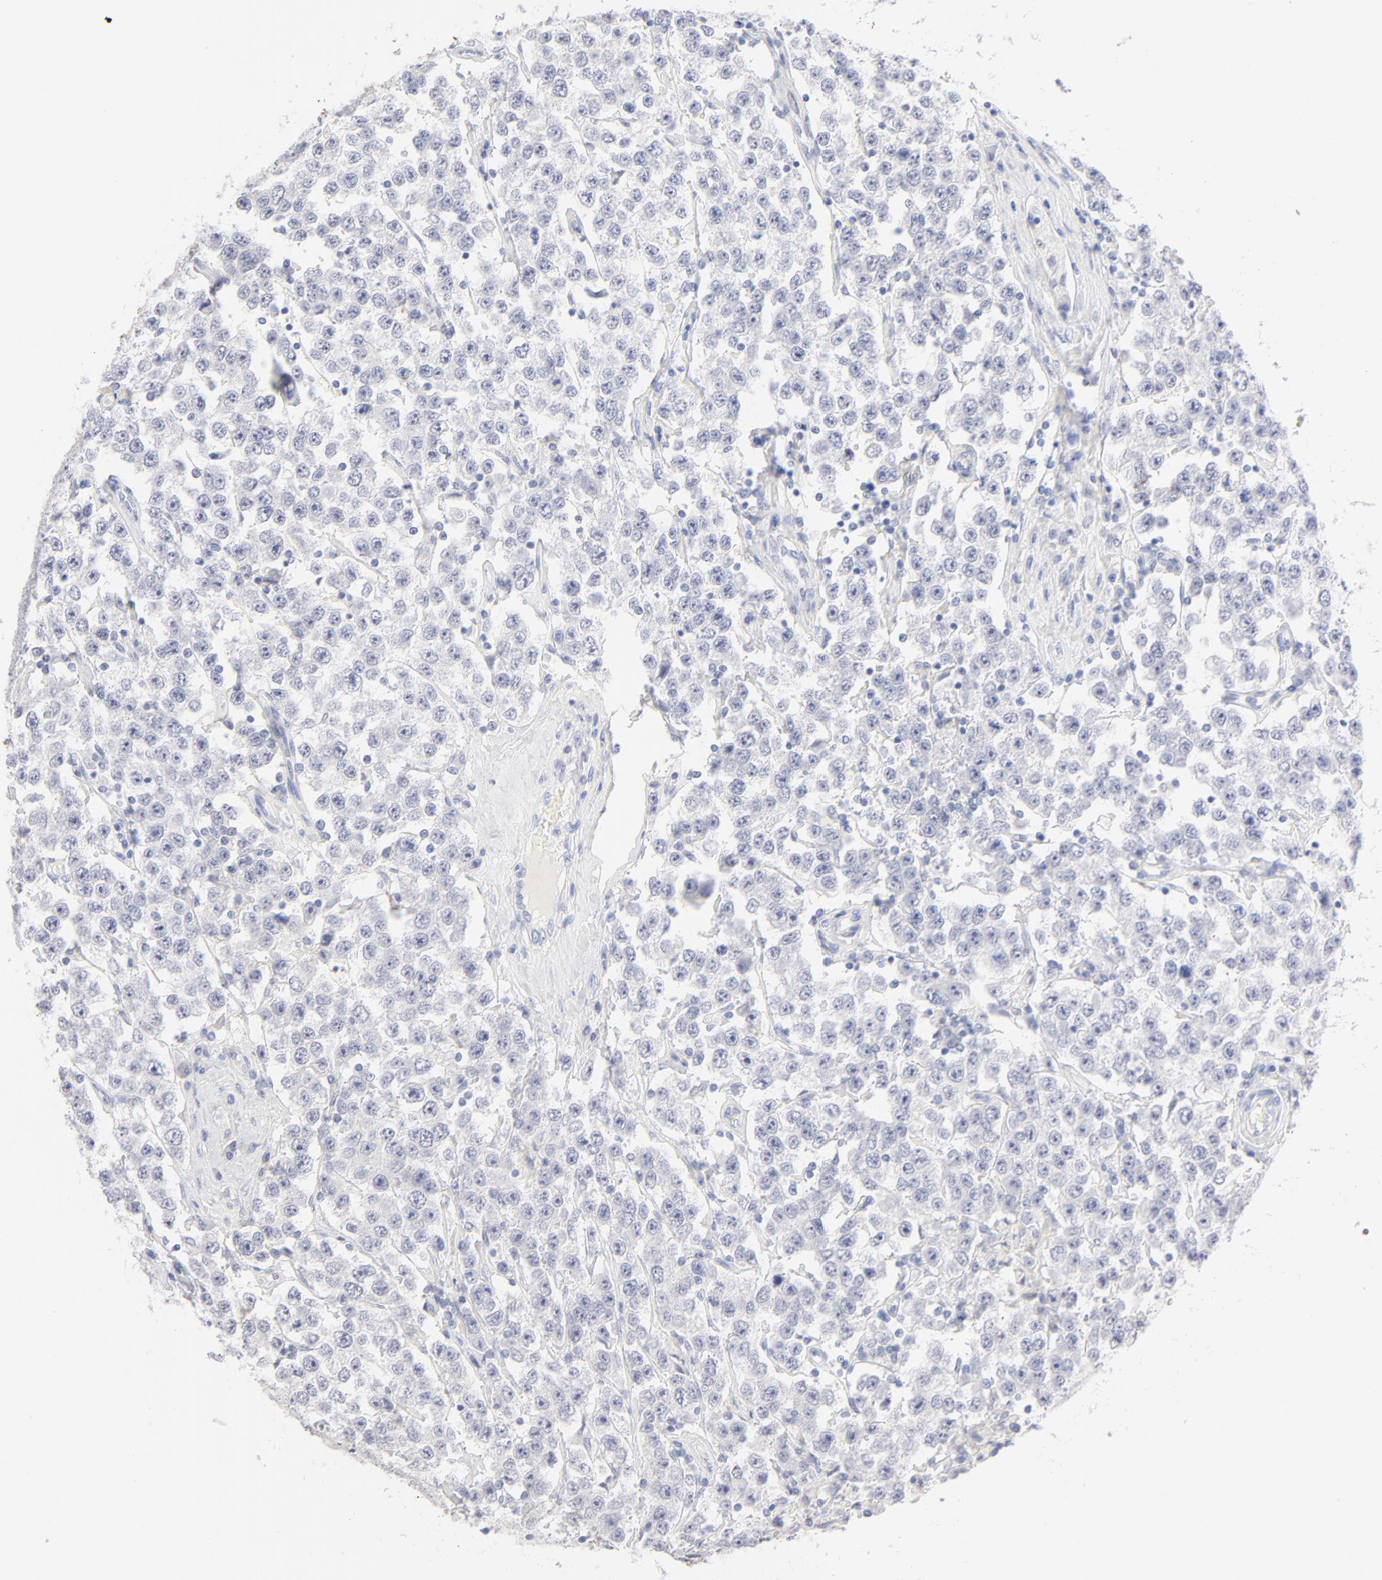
{"staining": {"intensity": "negative", "quantity": "none", "location": "none"}, "tissue": "testis cancer", "cell_type": "Tumor cells", "image_type": "cancer", "snomed": [{"axis": "morphology", "description": "Seminoma, NOS"}, {"axis": "topography", "description": "Testis"}], "caption": "Tumor cells show no significant expression in testis cancer (seminoma).", "gene": "ONECUT1", "patient": {"sex": "male", "age": 52}}